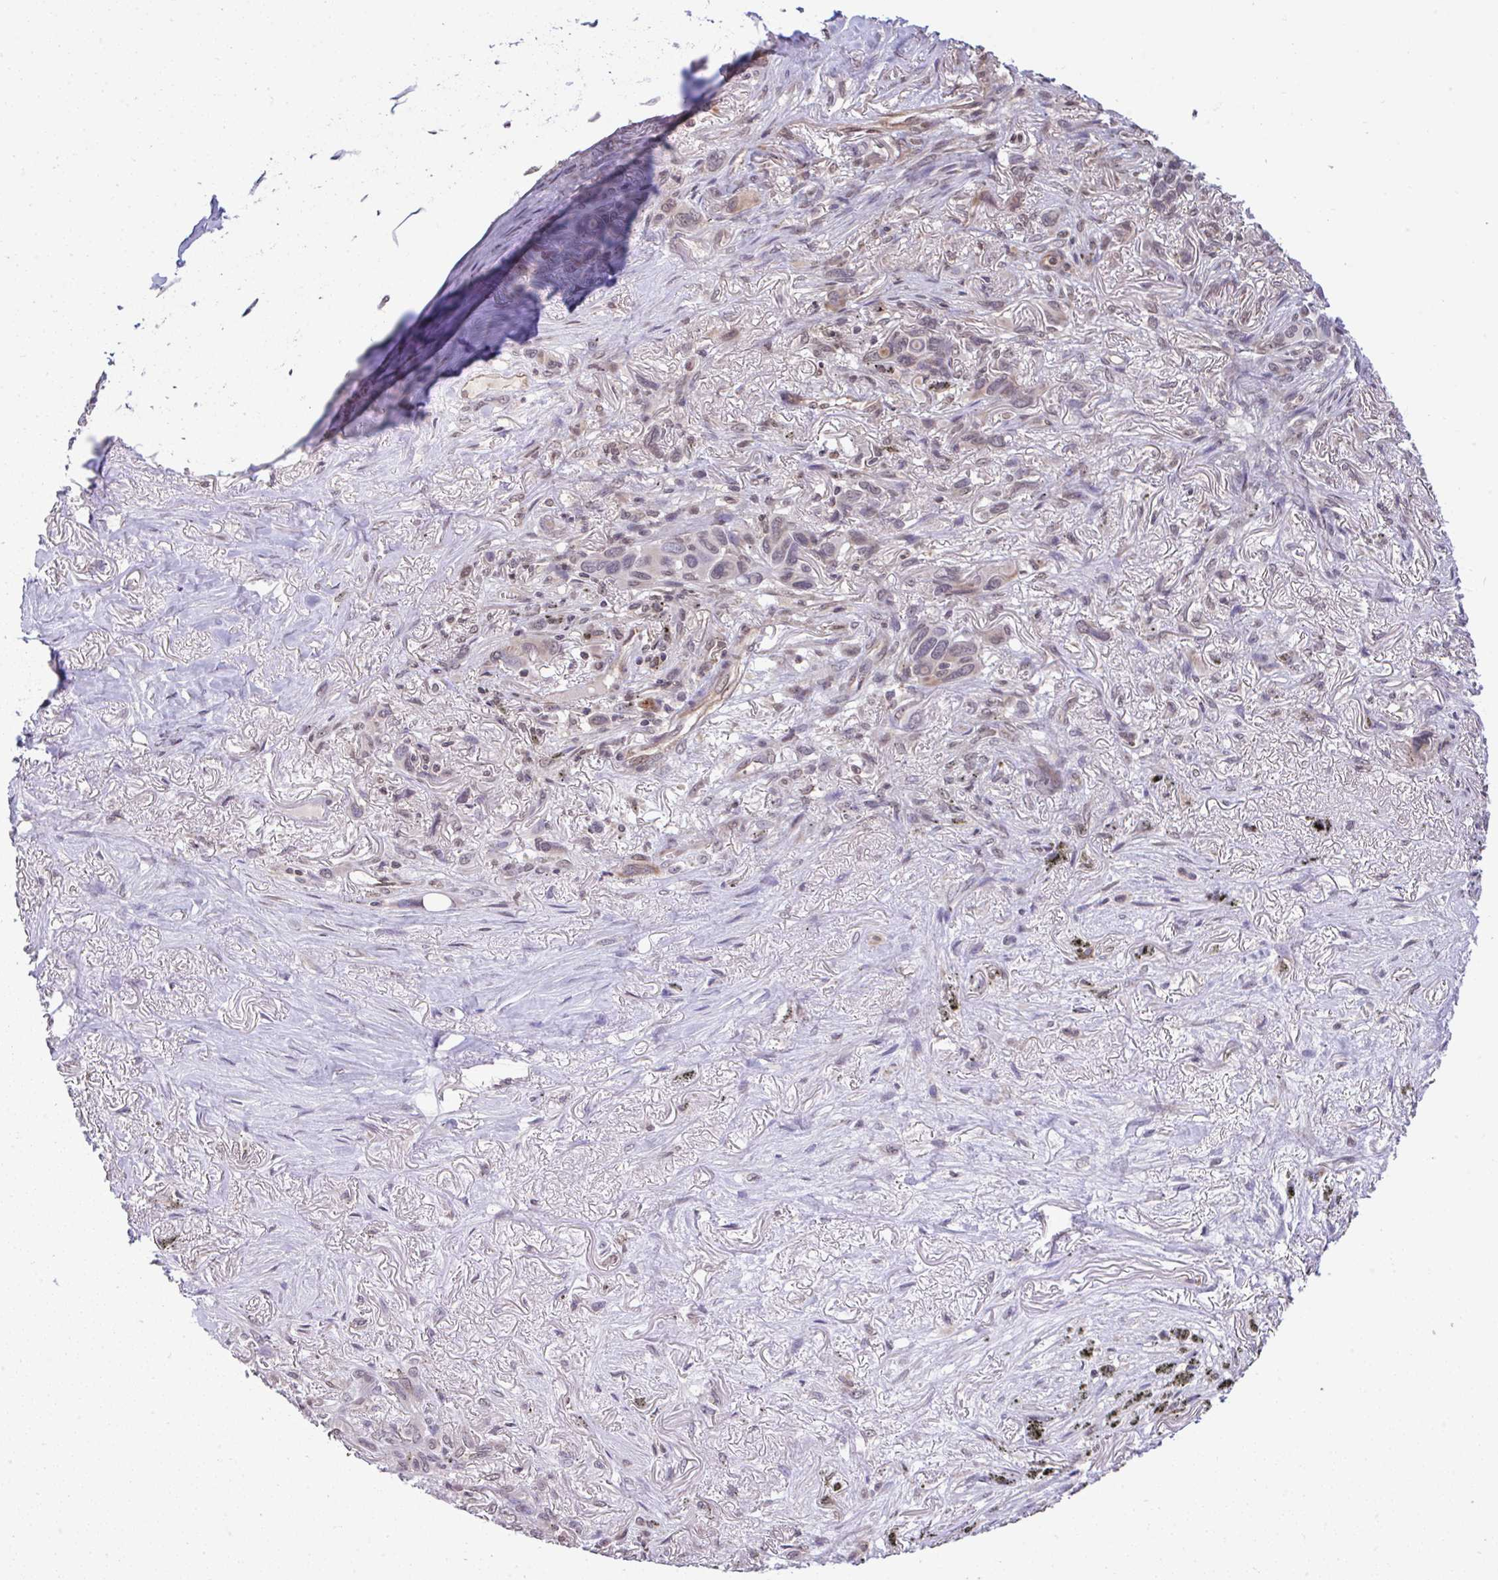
{"staining": {"intensity": "weak", "quantity": "<25%", "location": "nuclear"}, "tissue": "melanoma", "cell_type": "Tumor cells", "image_type": "cancer", "snomed": [{"axis": "morphology", "description": "Malignant melanoma, Metastatic site"}, {"axis": "topography", "description": "Lung"}], "caption": "Histopathology image shows no protein expression in tumor cells of malignant melanoma (metastatic site) tissue.", "gene": "C9orf64", "patient": {"sex": "male", "age": 48}}